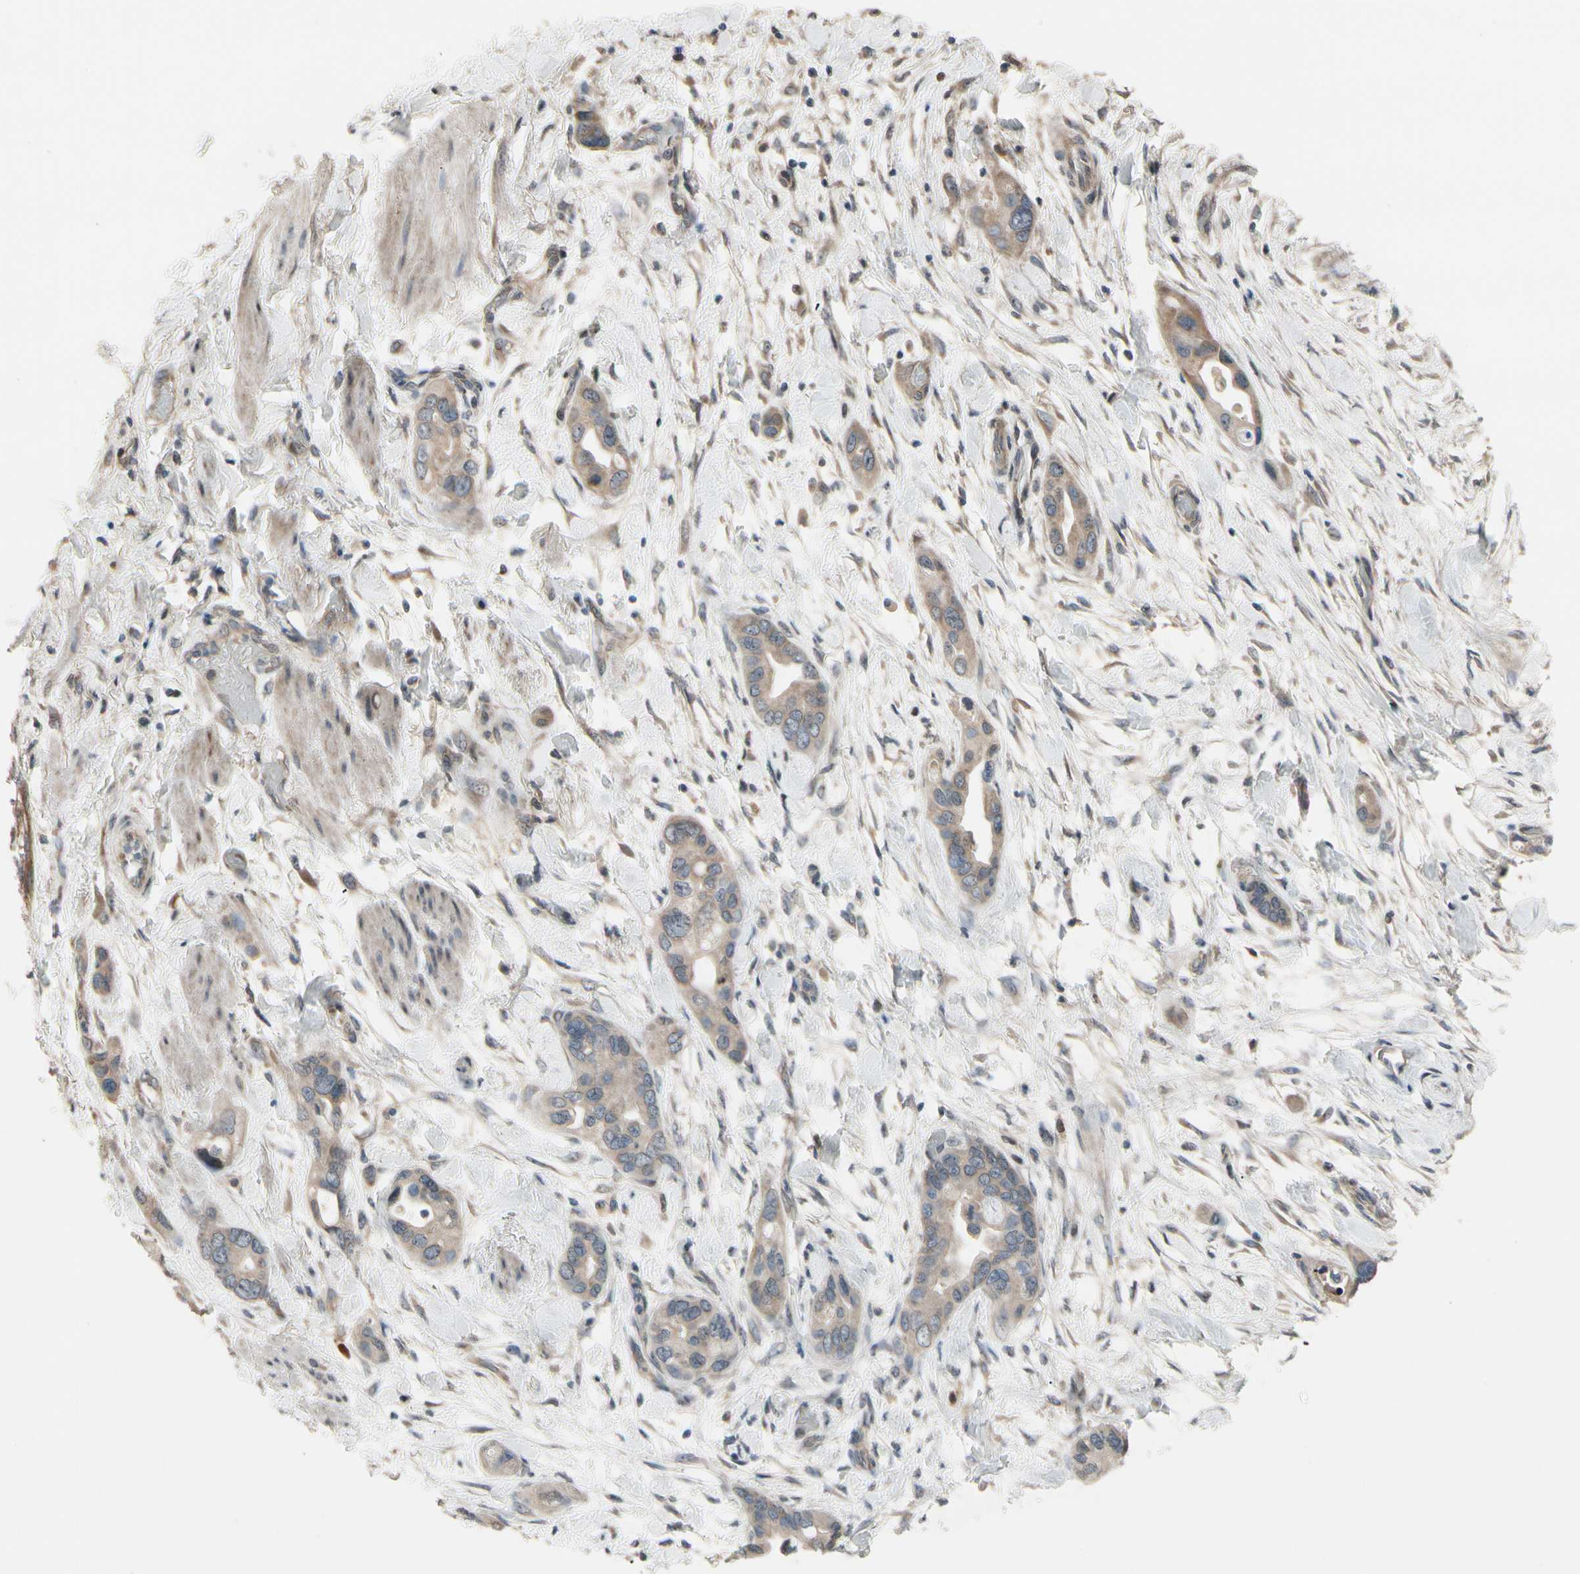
{"staining": {"intensity": "weak", "quantity": "25%-75%", "location": "cytoplasmic/membranous"}, "tissue": "pancreatic cancer", "cell_type": "Tumor cells", "image_type": "cancer", "snomed": [{"axis": "morphology", "description": "Adenocarcinoma, NOS"}, {"axis": "topography", "description": "Pancreas"}], "caption": "Adenocarcinoma (pancreatic) stained with a brown dye reveals weak cytoplasmic/membranous positive positivity in approximately 25%-75% of tumor cells.", "gene": "SNX29", "patient": {"sex": "female", "age": 77}}